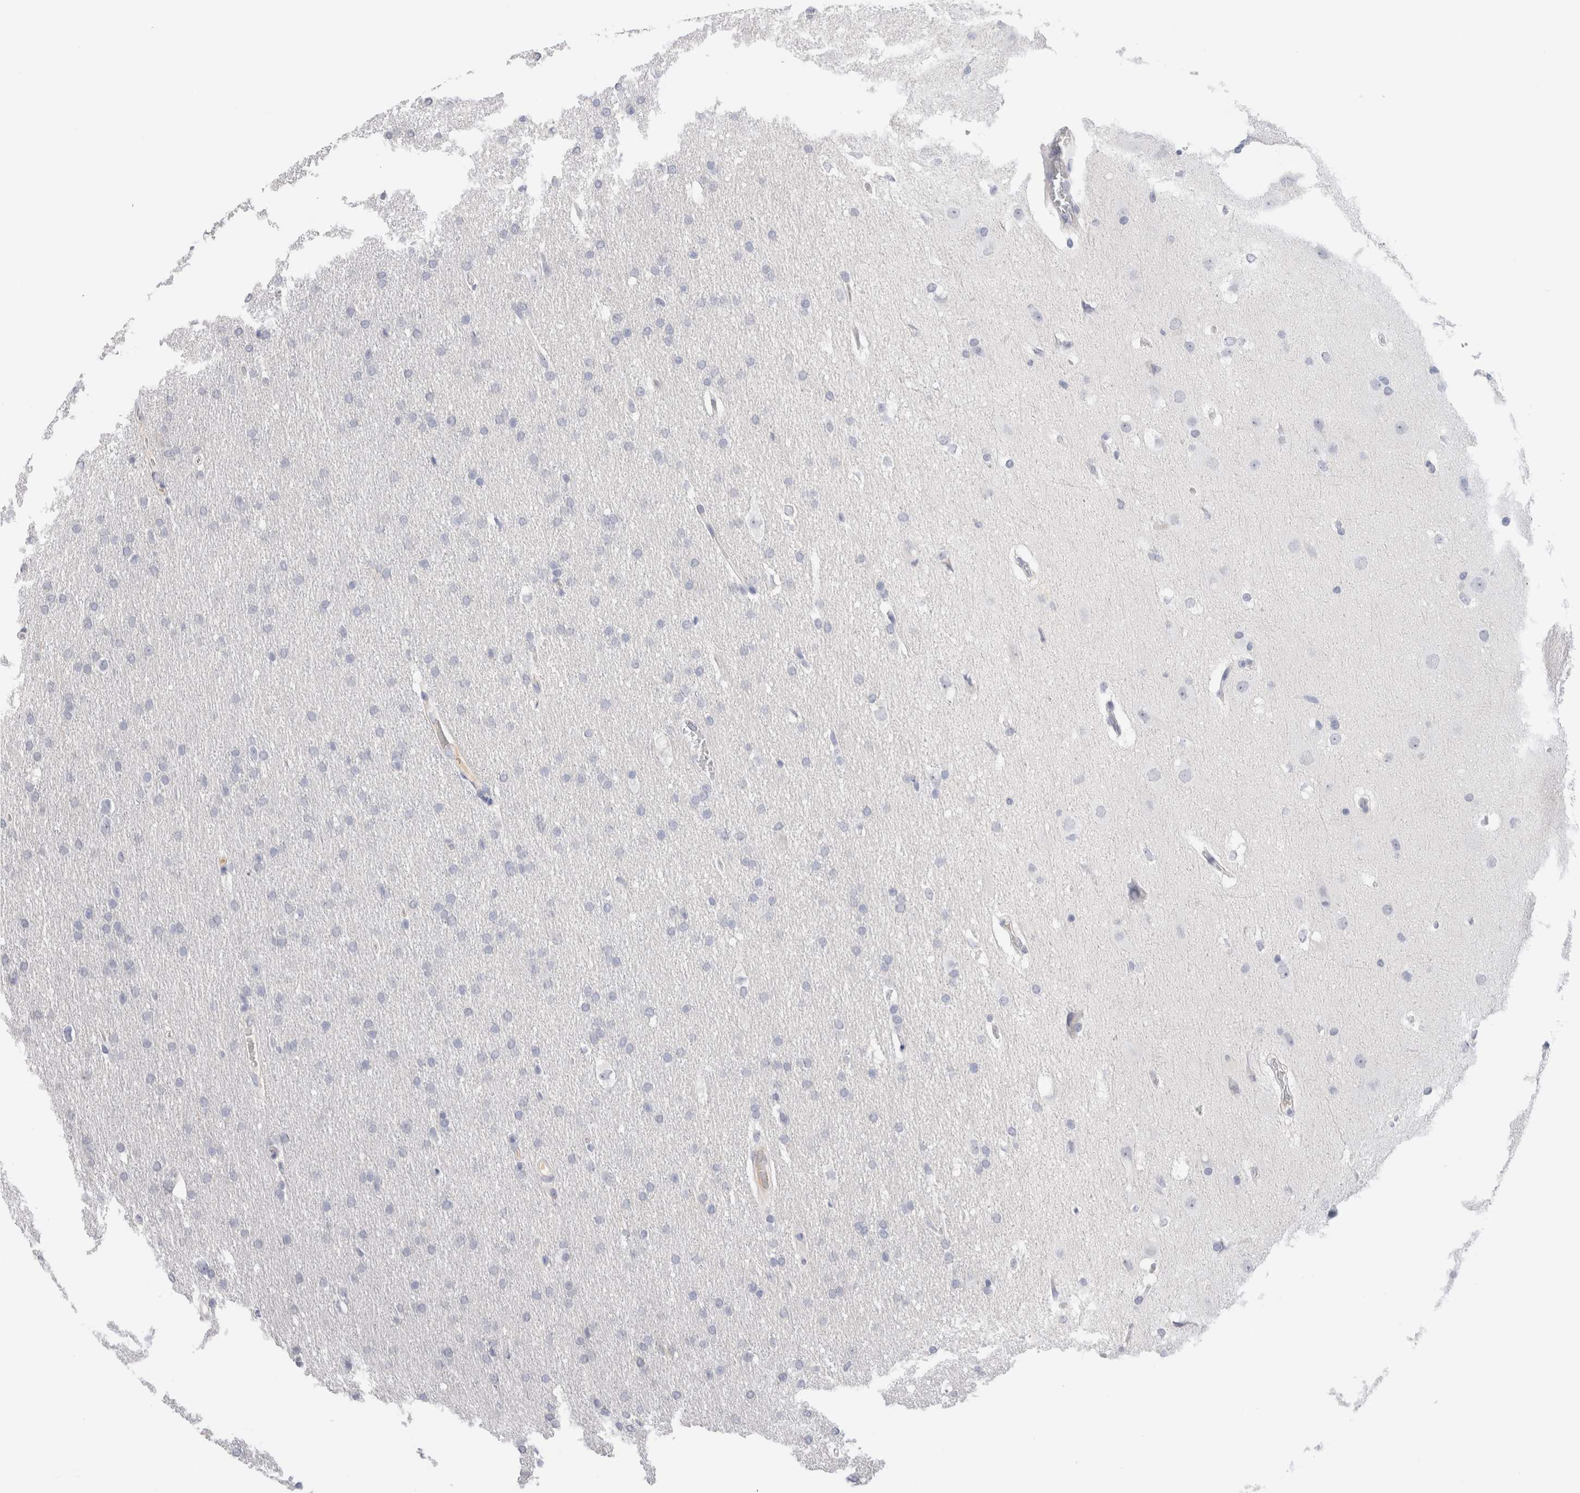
{"staining": {"intensity": "negative", "quantity": "none", "location": "none"}, "tissue": "glioma", "cell_type": "Tumor cells", "image_type": "cancer", "snomed": [{"axis": "morphology", "description": "Glioma, malignant, Low grade"}, {"axis": "topography", "description": "Brain"}], "caption": "Tumor cells show no significant positivity in low-grade glioma (malignant).", "gene": "LAMP3", "patient": {"sex": "female", "age": 37}}